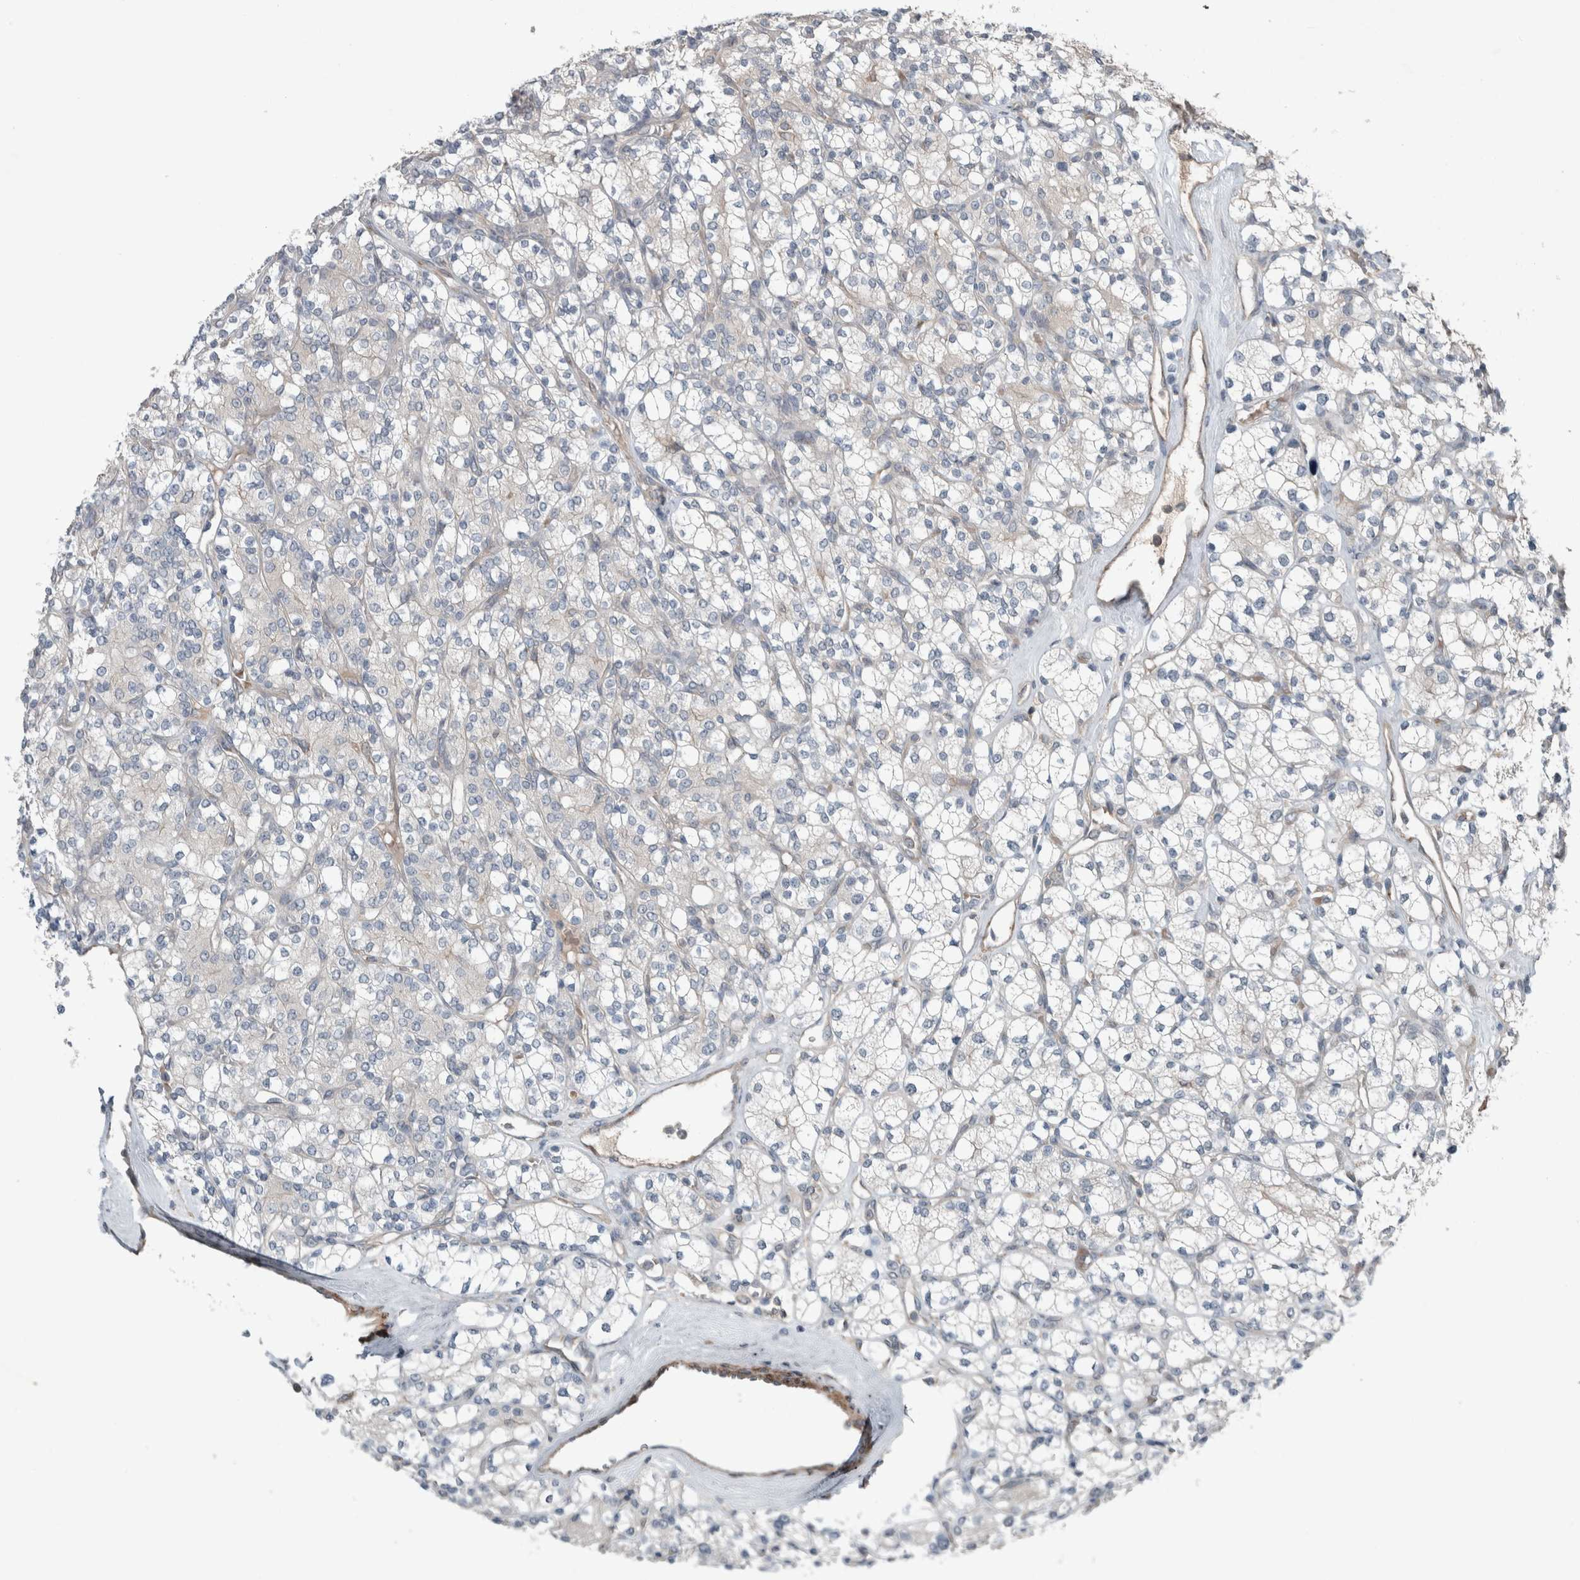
{"staining": {"intensity": "negative", "quantity": "none", "location": "none"}, "tissue": "renal cancer", "cell_type": "Tumor cells", "image_type": "cancer", "snomed": [{"axis": "morphology", "description": "Adenocarcinoma, NOS"}, {"axis": "topography", "description": "Kidney"}], "caption": "Immunohistochemistry (IHC) photomicrograph of human renal adenocarcinoma stained for a protein (brown), which shows no staining in tumor cells. (Stains: DAB (3,3'-diaminobenzidine) immunohistochemistry (IHC) with hematoxylin counter stain, Microscopy: brightfield microscopy at high magnification).", "gene": "JADE2", "patient": {"sex": "male", "age": 77}}